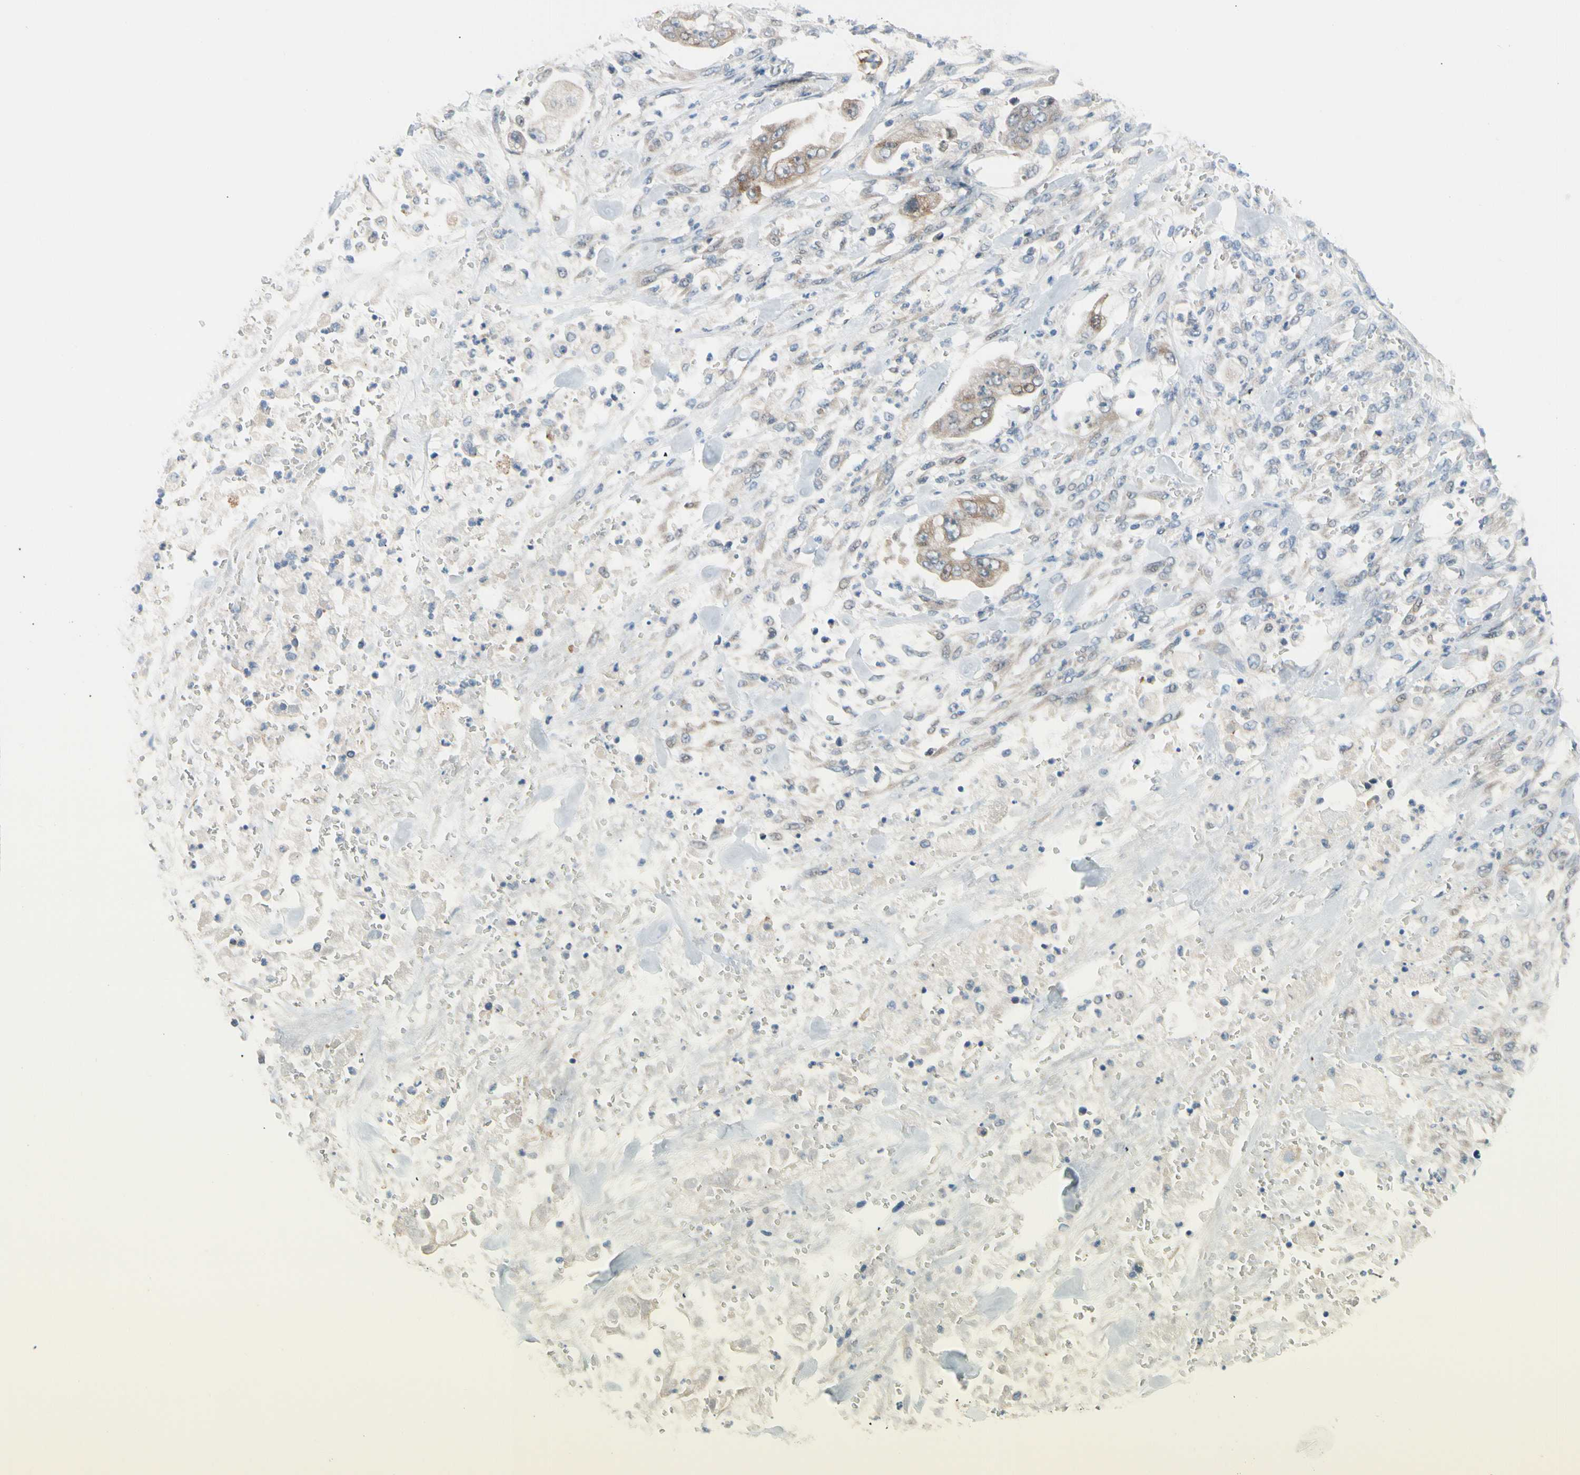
{"staining": {"intensity": "moderate", "quantity": ">75%", "location": "cytoplasmic/membranous"}, "tissue": "stomach cancer", "cell_type": "Tumor cells", "image_type": "cancer", "snomed": [{"axis": "morphology", "description": "Adenocarcinoma, NOS"}, {"axis": "topography", "description": "Stomach"}], "caption": "A high-resolution micrograph shows IHC staining of stomach adenocarcinoma, which demonstrates moderate cytoplasmic/membranous positivity in about >75% of tumor cells.", "gene": "CFAP36", "patient": {"sex": "male", "age": 62}}